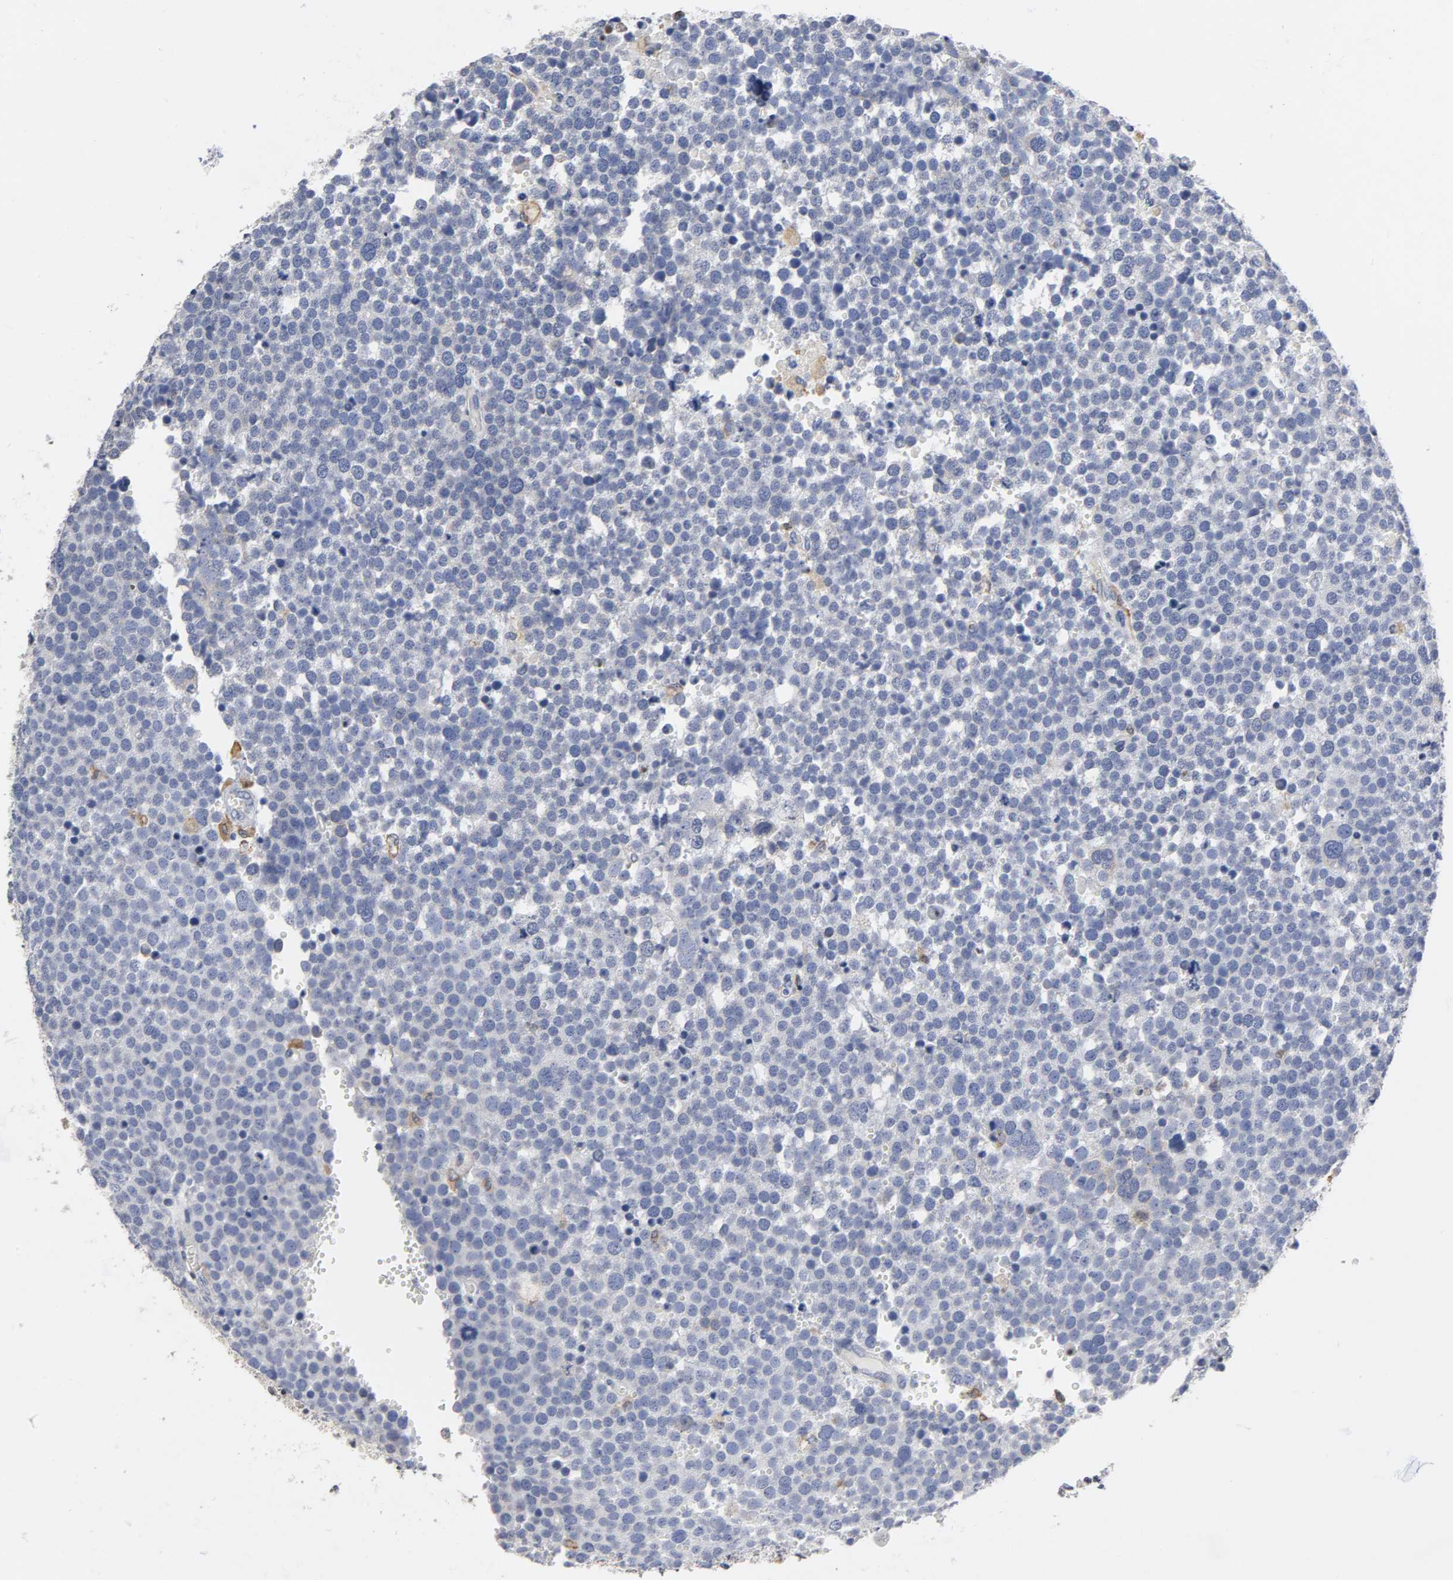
{"staining": {"intensity": "negative", "quantity": "none", "location": "none"}, "tissue": "testis cancer", "cell_type": "Tumor cells", "image_type": "cancer", "snomed": [{"axis": "morphology", "description": "Seminoma, NOS"}, {"axis": "topography", "description": "Testis"}], "caption": "Image shows no protein staining in tumor cells of testis cancer tissue. (DAB IHC with hematoxylin counter stain).", "gene": "HCK", "patient": {"sex": "male", "age": 71}}